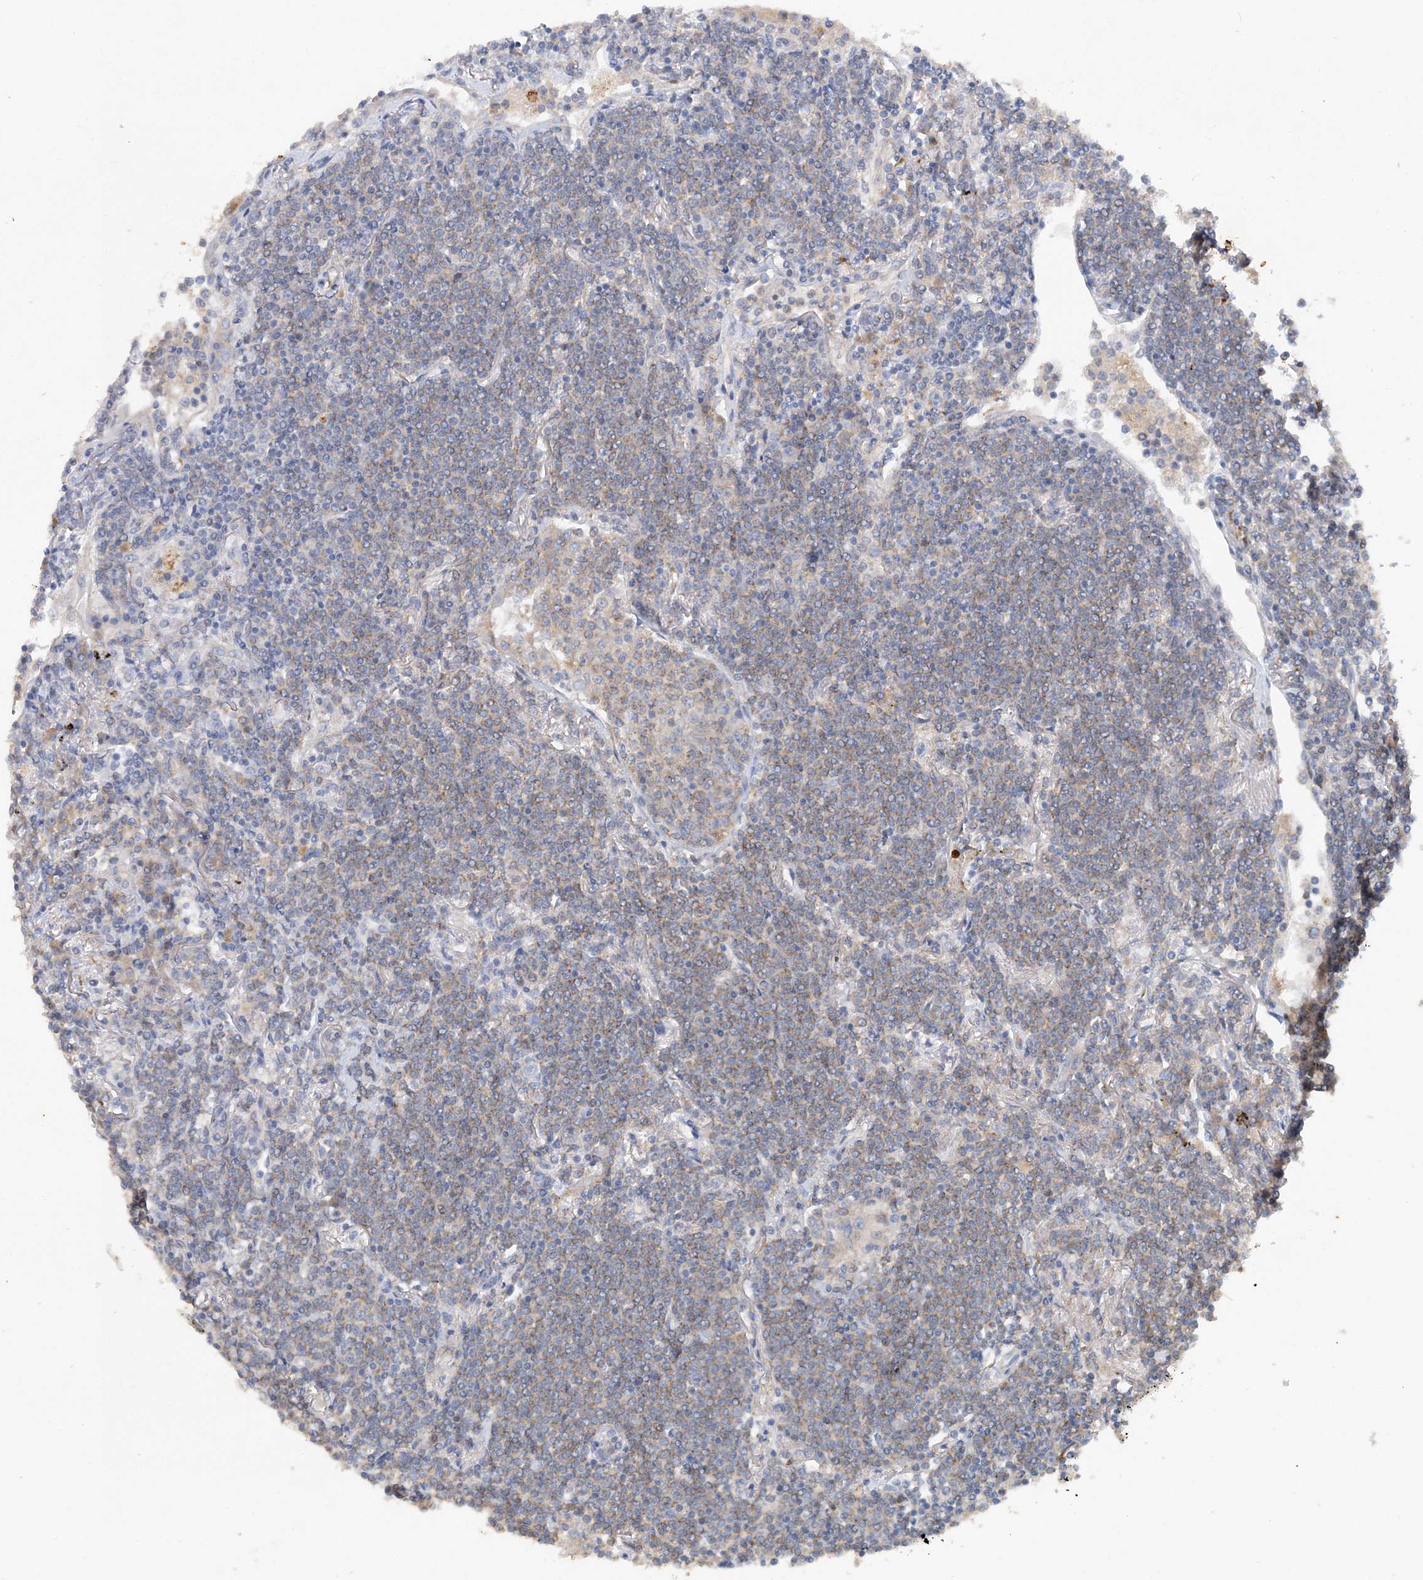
{"staining": {"intensity": "moderate", "quantity": ">75%", "location": "cytoplasmic/membranous"}, "tissue": "lymphoma", "cell_type": "Tumor cells", "image_type": "cancer", "snomed": [{"axis": "morphology", "description": "Malignant lymphoma, non-Hodgkin's type, Low grade"}, {"axis": "topography", "description": "Lung"}], "caption": "The image shows a brown stain indicating the presence of a protein in the cytoplasmic/membranous of tumor cells in lymphoma. The staining was performed using DAB to visualize the protein expression in brown, while the nuclei were stained in blue with hematoxylin (Magnification: 20x).", "gene": "GRINA", "patient": {"sex": "female", "age": 71}}